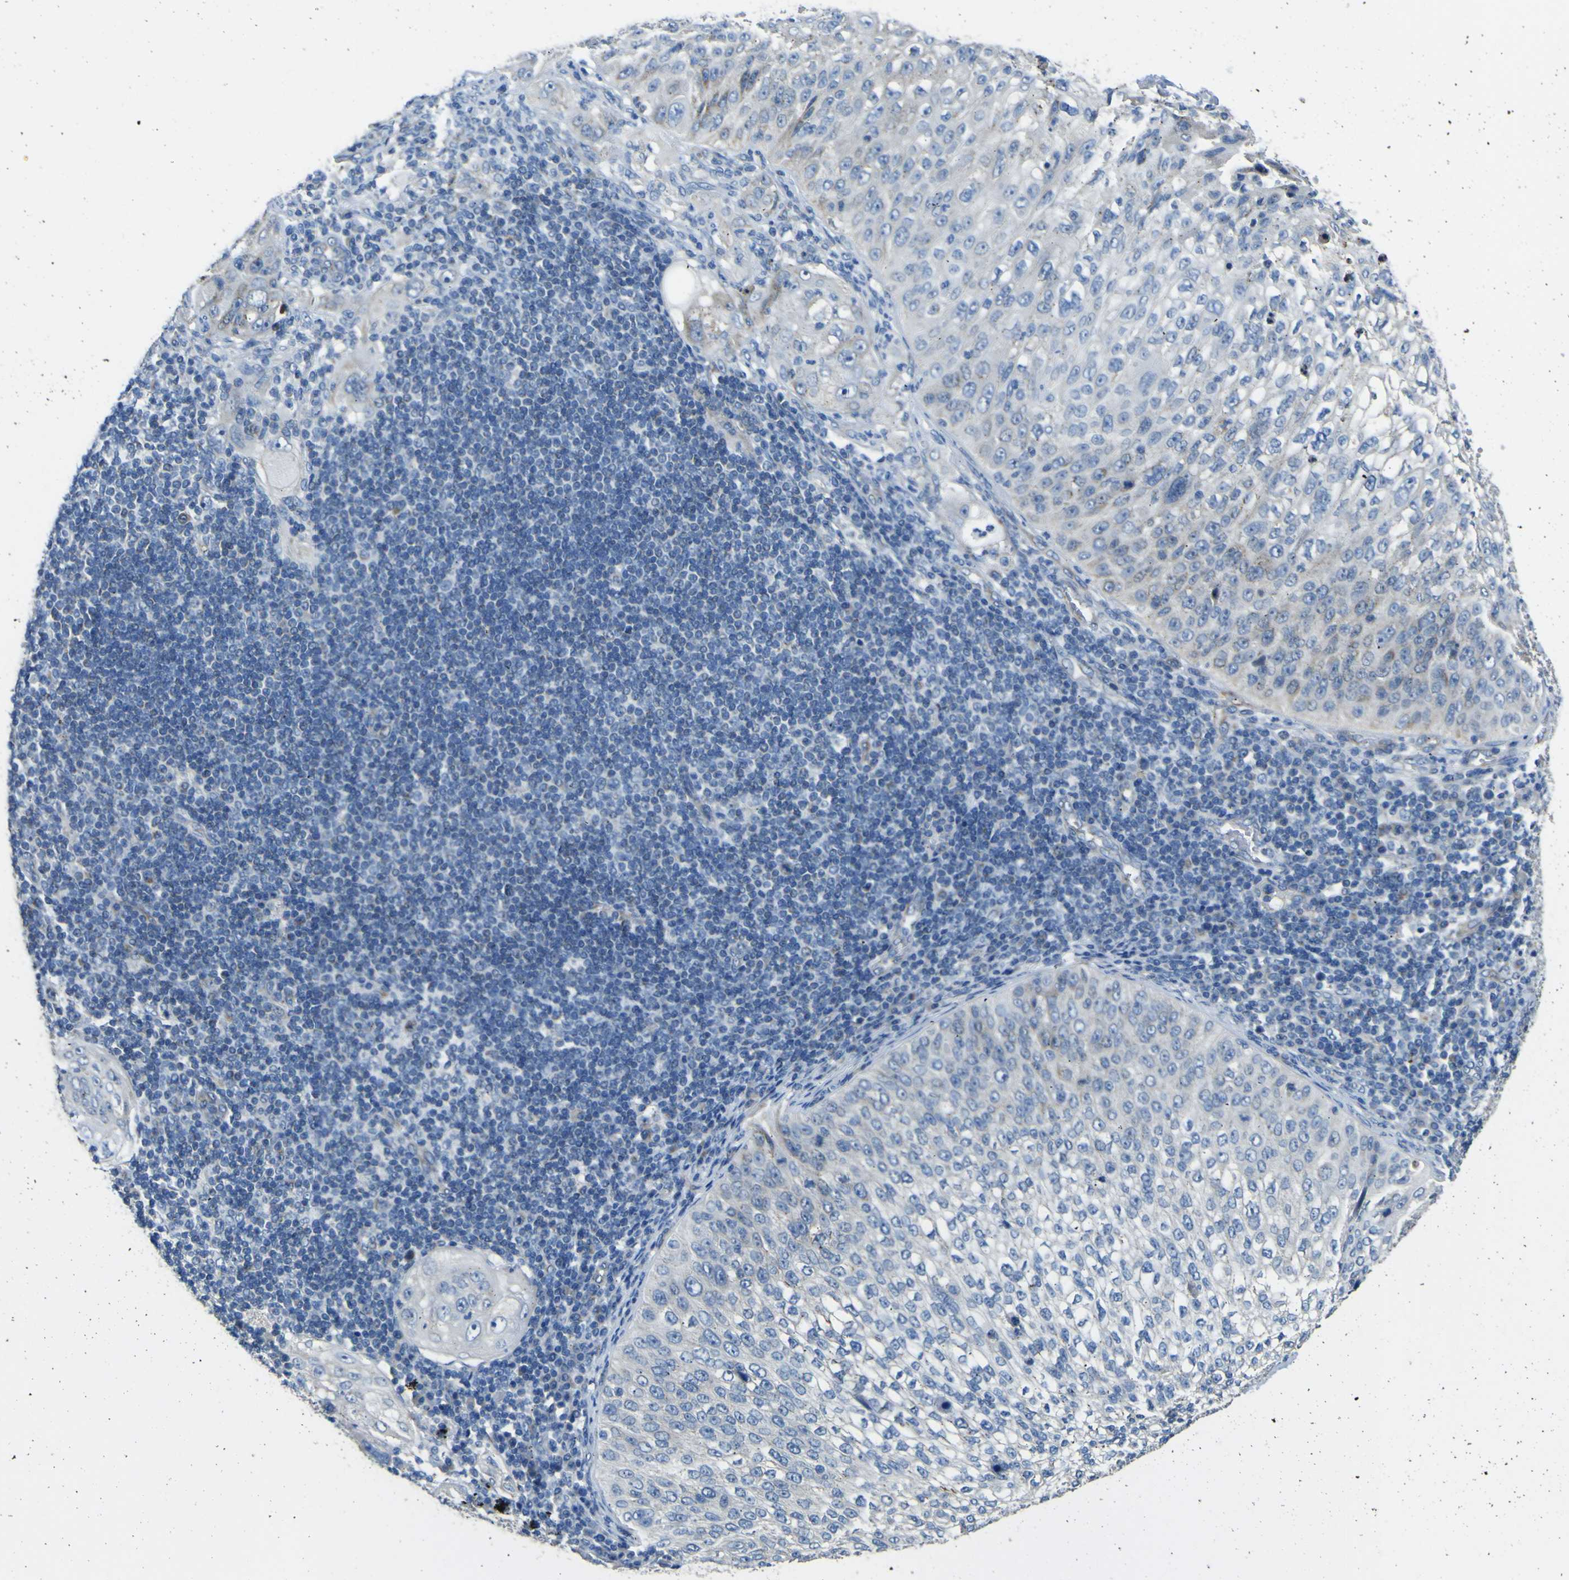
{"staining": {"intensity": "negative", "quantity": "none", "location": "none"}, "tissue": "lung cancer", "cell_type": "Tumor cells", "image_type": "cancer", "snomed": [{"axis": "morphology", "description": "Inflammation, NOS"}, {"axis": "morphology", "description": "Squamous cell carcinoma, NOS"}, {"axis": "topography", "description": "Lymph node"}, {"axis": "topography", "description": "Soft tissue"}, {"axis": "topography", "description": "Lung"}], "caption": "Immunohistochemical staining of human lung cancer reveals no significant expression in tumor cells. (DAB immunohistochemistry with hematoxylin counter stain).", "gene": "ALDH18A1", "patient": {"sex": "male", "age": 66}}